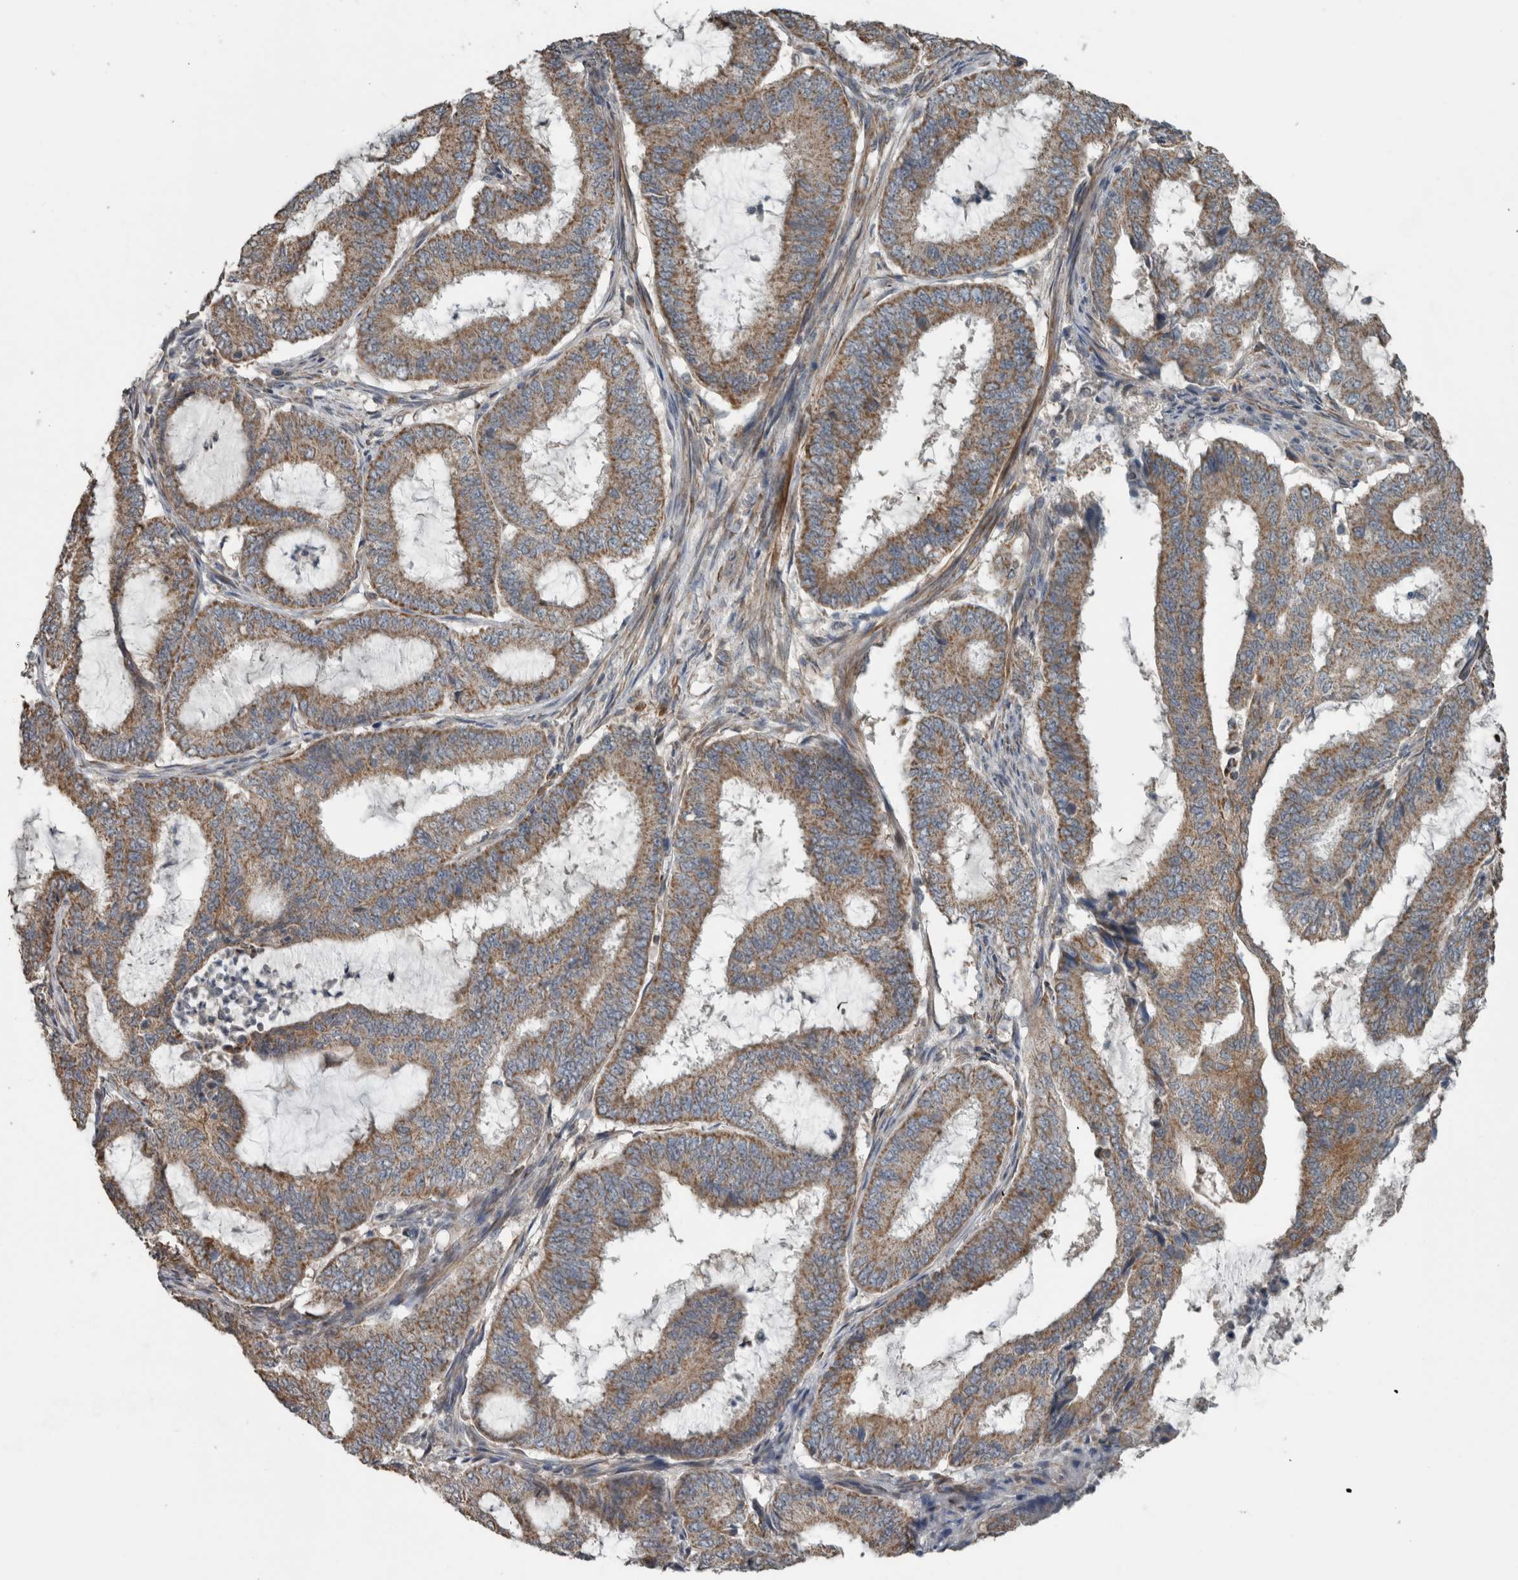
{"staining": {"intensity": "moderate", "quantity": ">75%", "location": "cytoplasmic/membranous"}, "tissue": "endometrial cancer", "cell_type": "Tumor cells", "image_type": "cancer", "snomed": [{"axis": "morphology", "description": "Adenocarcinoma, NOS"}, {"axis": "topography", "description": "Endometrium"}], "caption": "Protein analysis of endometrial adenocarcinoma tissue displays moderate cytoplasmic/membranous staining in about >75% of tumor cells.", "gene": "ARMC1", "patient": {"sex": "female", "age": 51}}